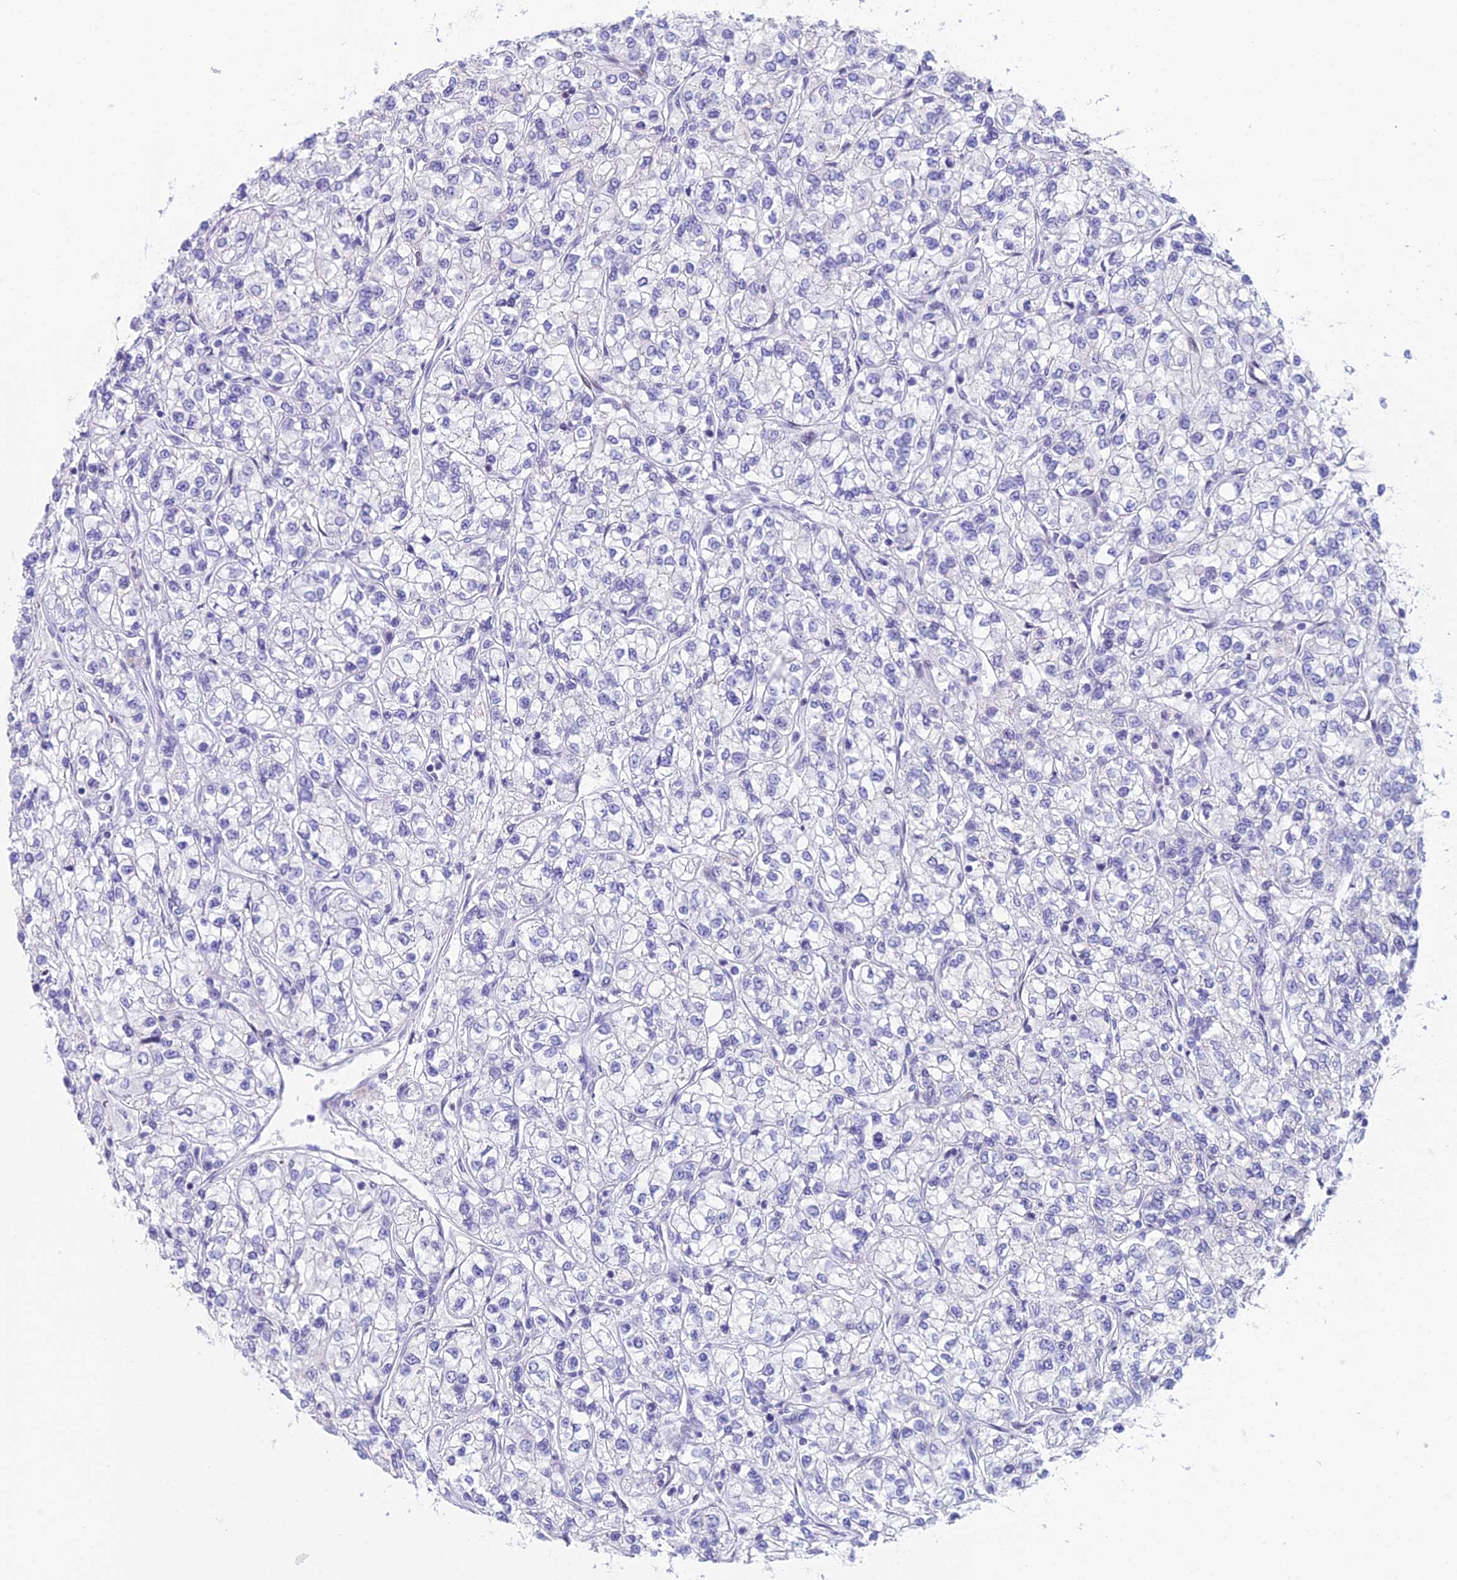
{"staining": {"intensity": "negative", "quantity": "none", "location": "none"}, "tissue": "renal cancer", "cell_type": "Tumor cells", "image_type": "cancer", "snomed": [{"axis": "morphology", "description": "Adenocarcinoma, NOS"}, {"axis": "topography", "description": "Kidney"}], "caption": "The immunohistochemistry (IHC) micrograph has no significant positivity in tumor cells of adenocarcinoma (renal) tissue.", "gene": "CC2D2A", "patient": {"sex": "male", "age": 80}}